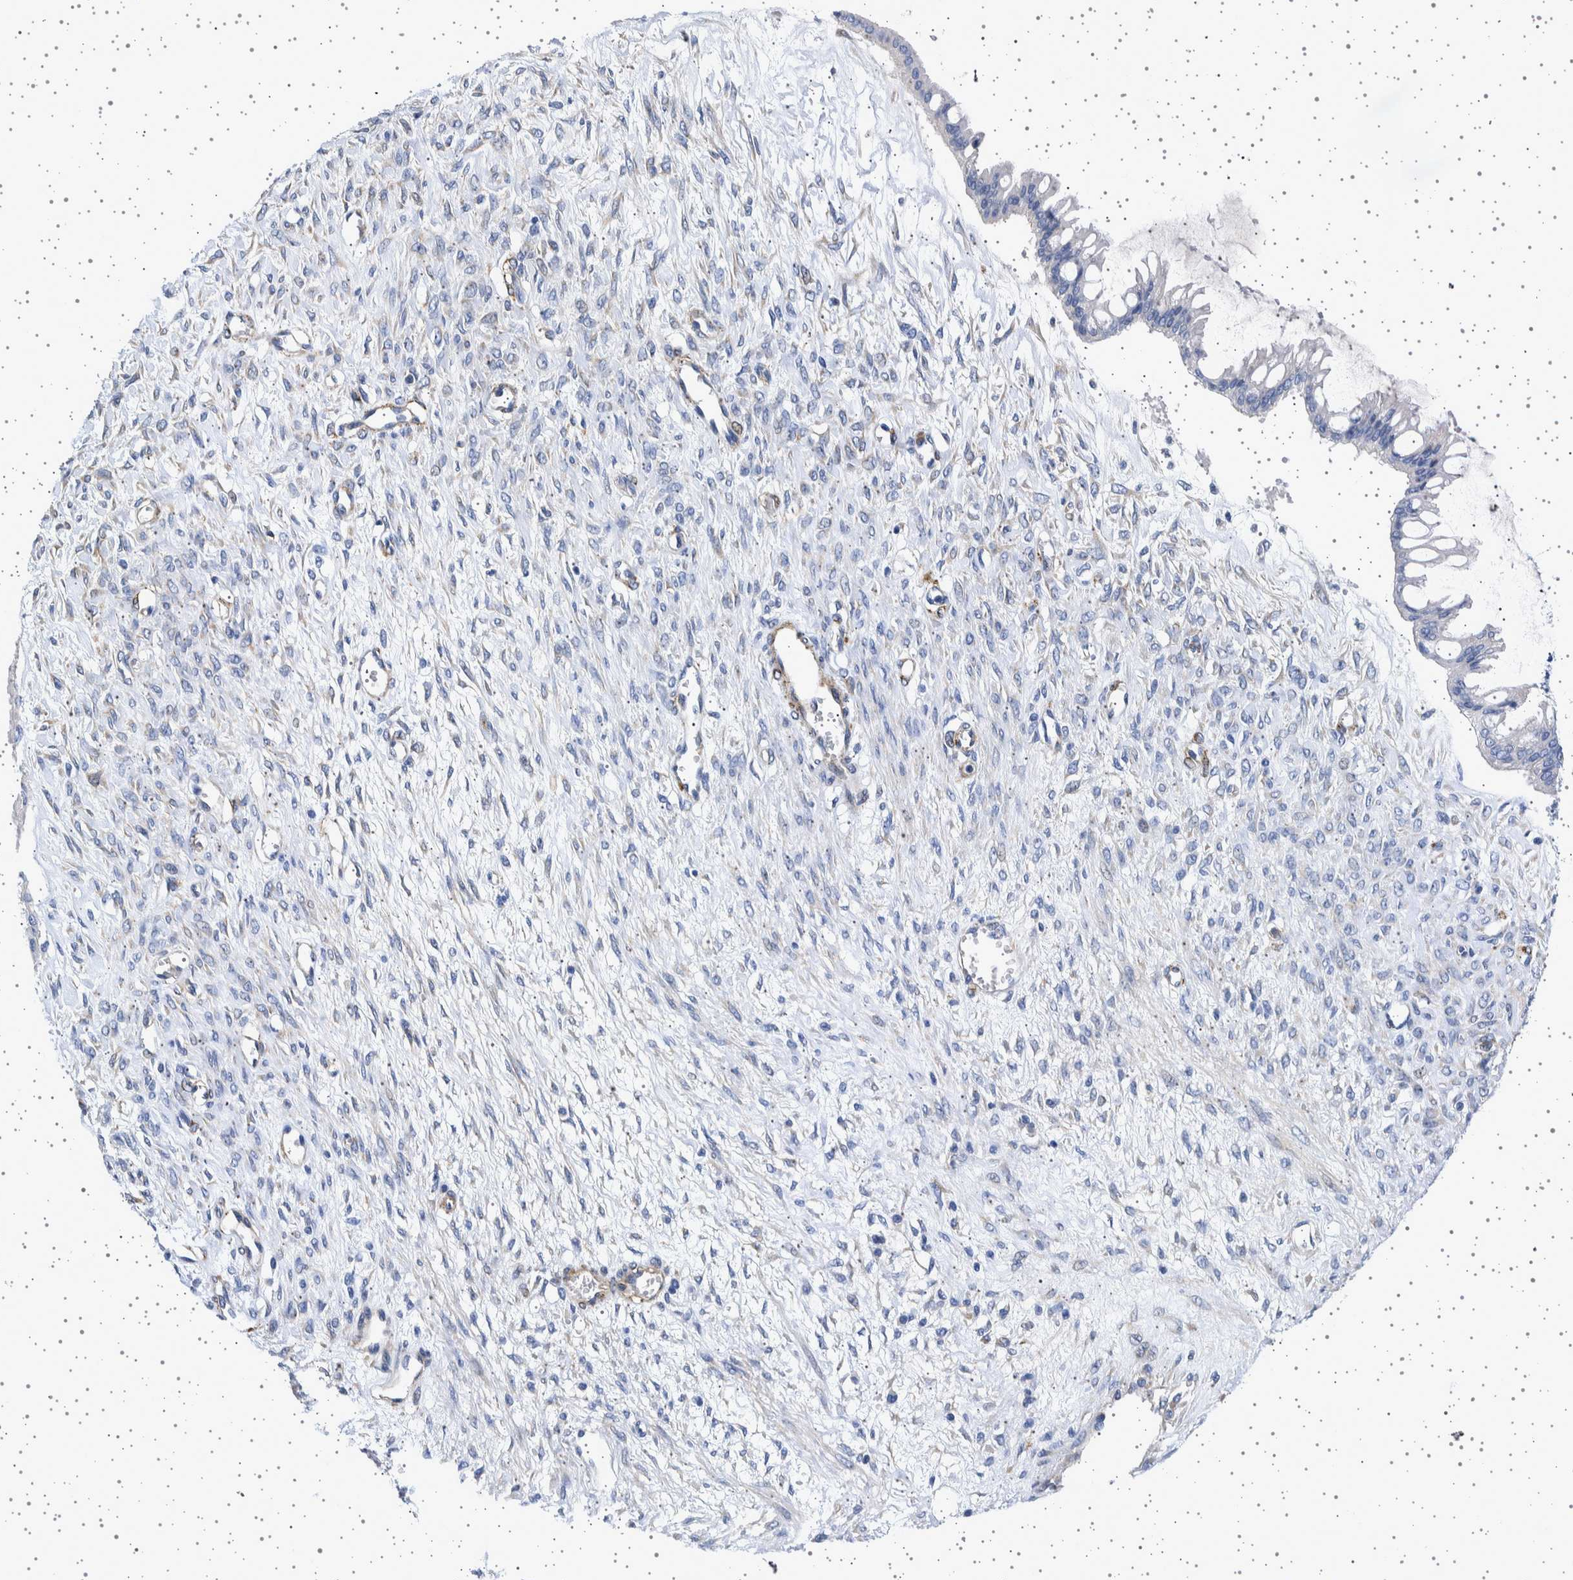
{"staining": {"intensity": "negative", "quantity": "none", "location": "none"}, "tissue": "ovarian cancer", "cell_type": "Tumor cells", "image_type": "cancer", "snomed": [{"axis": "morphology", "description": "Cystadenocarcinoma, mucinous, NOS"}, {"axis": "topography", "description": "Ovary"}], "caption": "Ovarian mucinous cystadenocarcinoma stained for a protein using immunohistochemistry (IHC) reveals no staining tumor cells.", "gene": "SEPTIN4", "patient": {"sex": "female", "age": 73}}